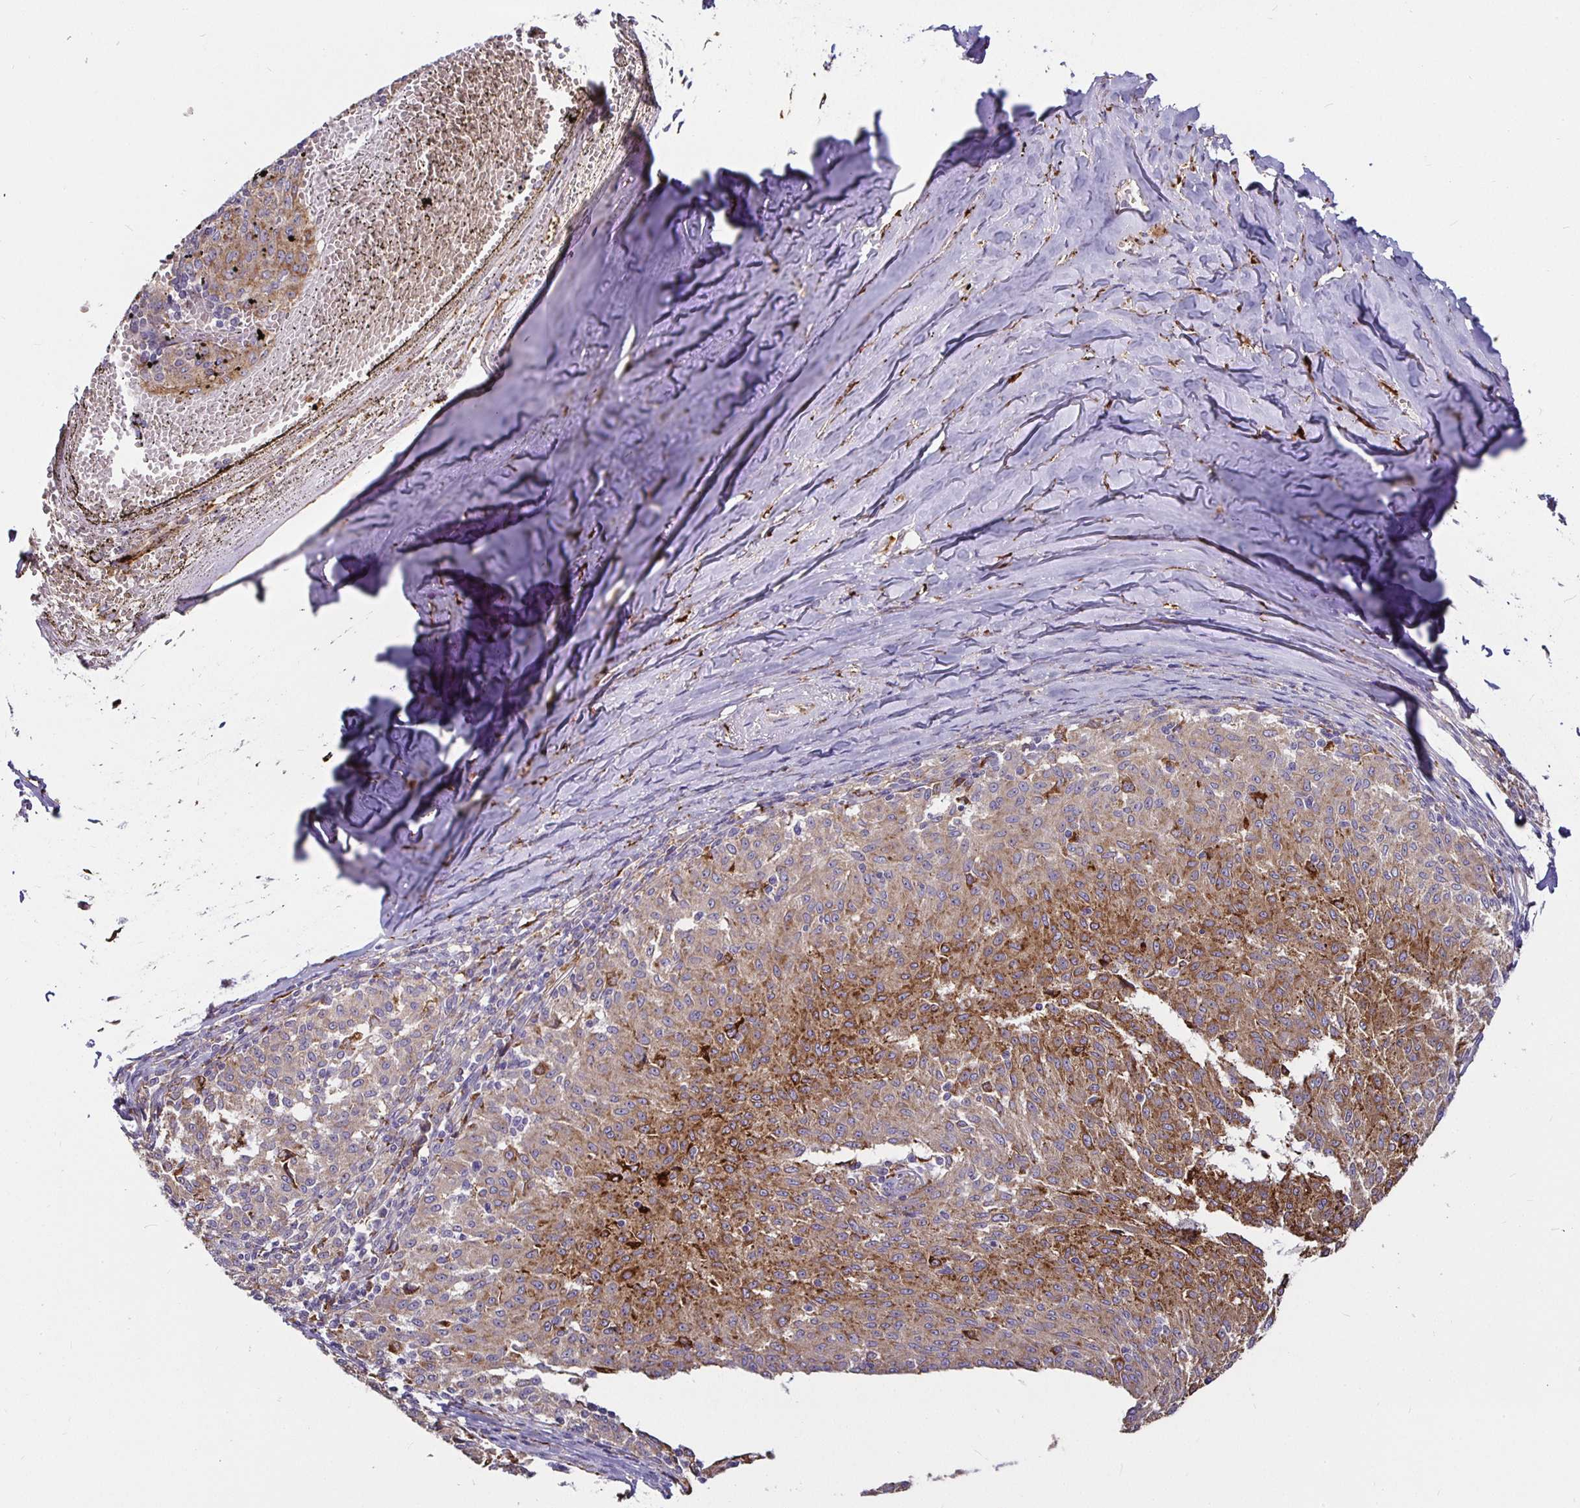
{"staining": {"intensity": "moderate", "quantity": "25%-75%", "location": "cytoplasmic/membranous"}, "tissue": "melanoma", "cell_type": "Tumor cells", "image_type": "cancer", "snomed": [{"axis": "morphology", "description": "Malignant melanoma, NOS"}, {"axis": "topography", "description": "Skin"}], "caption": "Malignant melanoma stained with a brown dye displays moderate cytoplasmic/membranous positive positivity in approximately 25%-75% of tumor cells.", "gene": "P4HA2", "patient": {"sex": "female", "age": 72}}